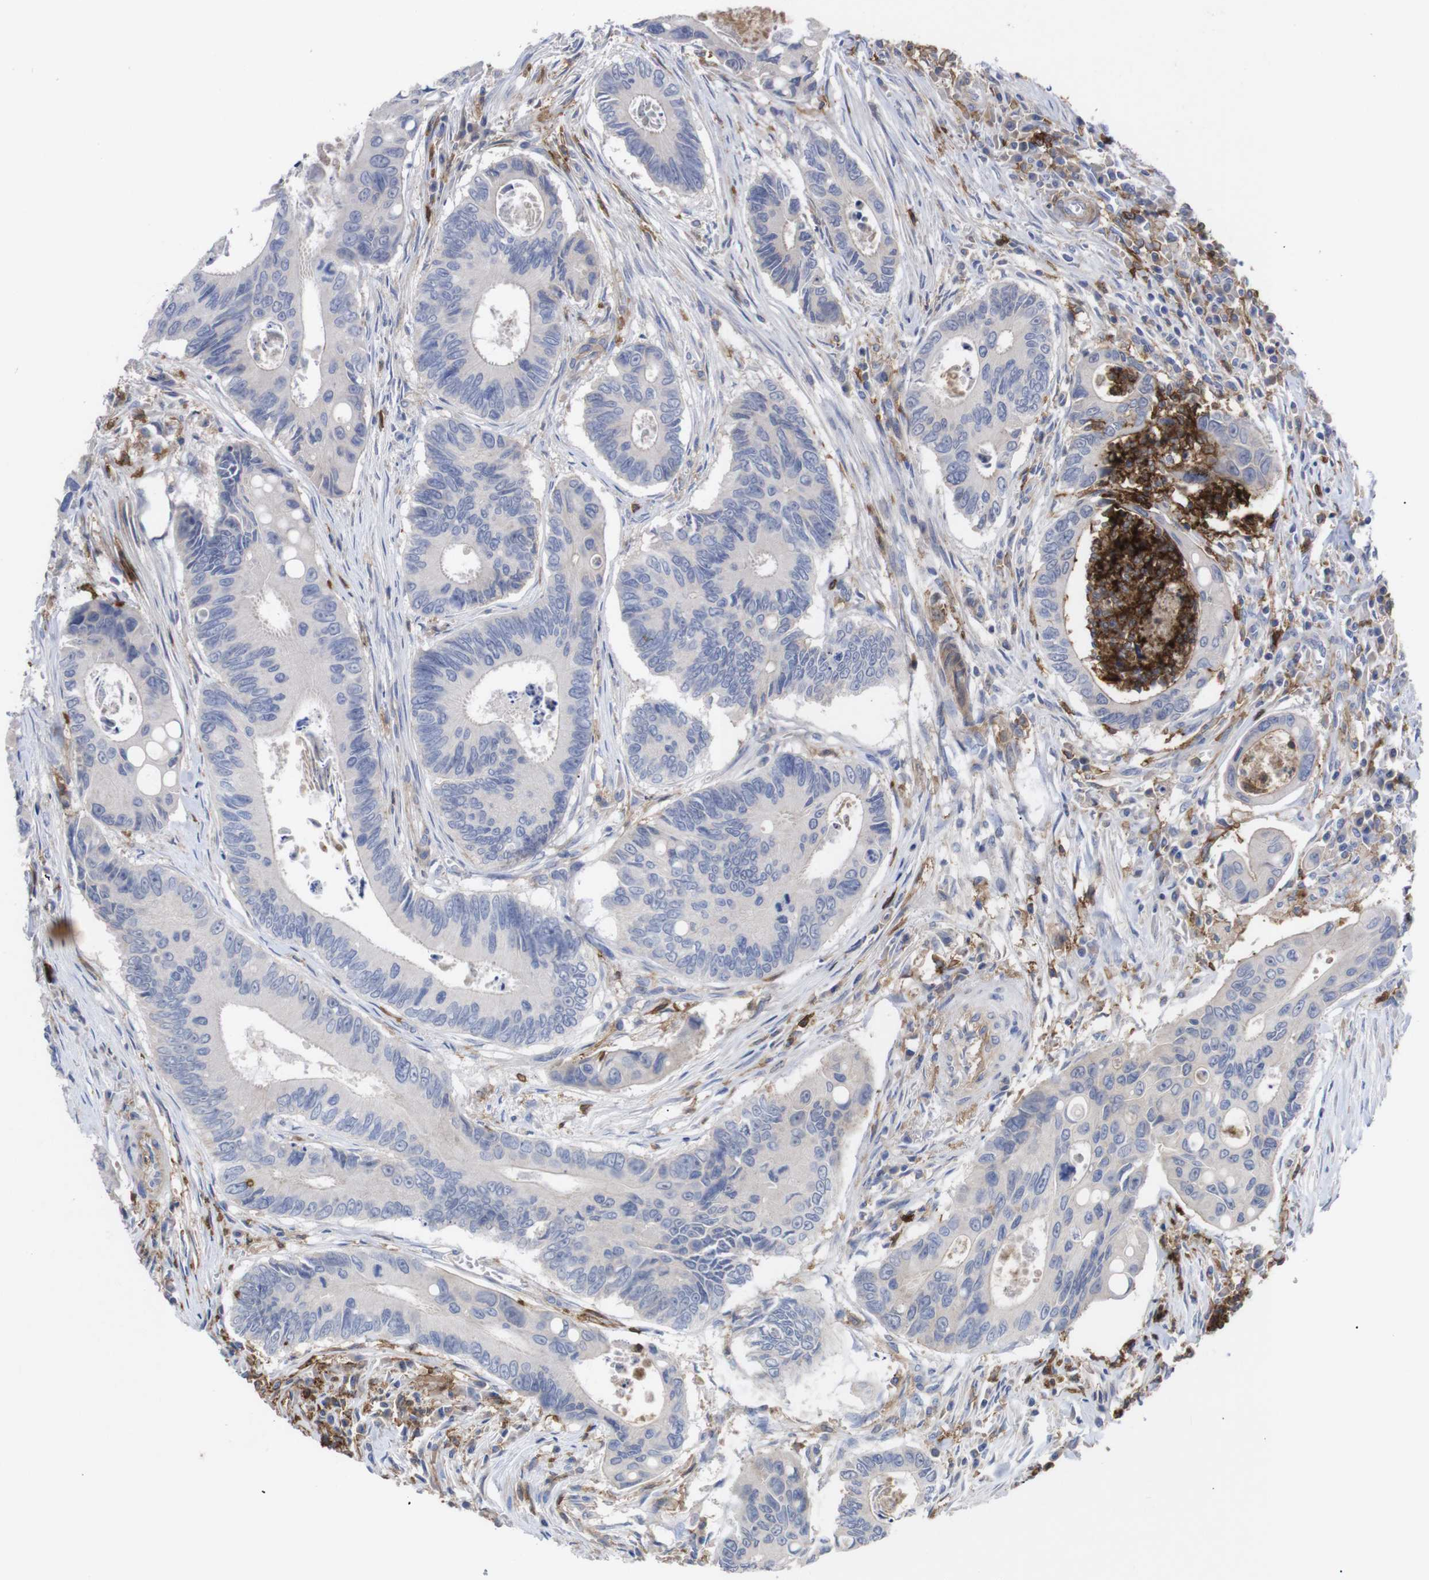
{"staining": {"intensity": "negative", "quantity": "none", "location": "none"}, "tissue": "colorectal cancer", "cell_type": "Tumor cells", "image_type": "cancer", "snomed": [{"axis": "morphology", "description": "Inflammation, NOS"}, {"axis": "morphology", "description": "Adenocarcinoma, NOS"}, {"axis": "topography", "description": "Colon"}], "caption": "Micrograph shows no protein expression in tumor cells of colorectal adenocarcinoma tissue. (DAB (3,3'-diaminobenzidine) immunohistochemistry (IHC), high magnification).", "gene": "C5AR1", "patient": {"sex": "male", "age": 72}}